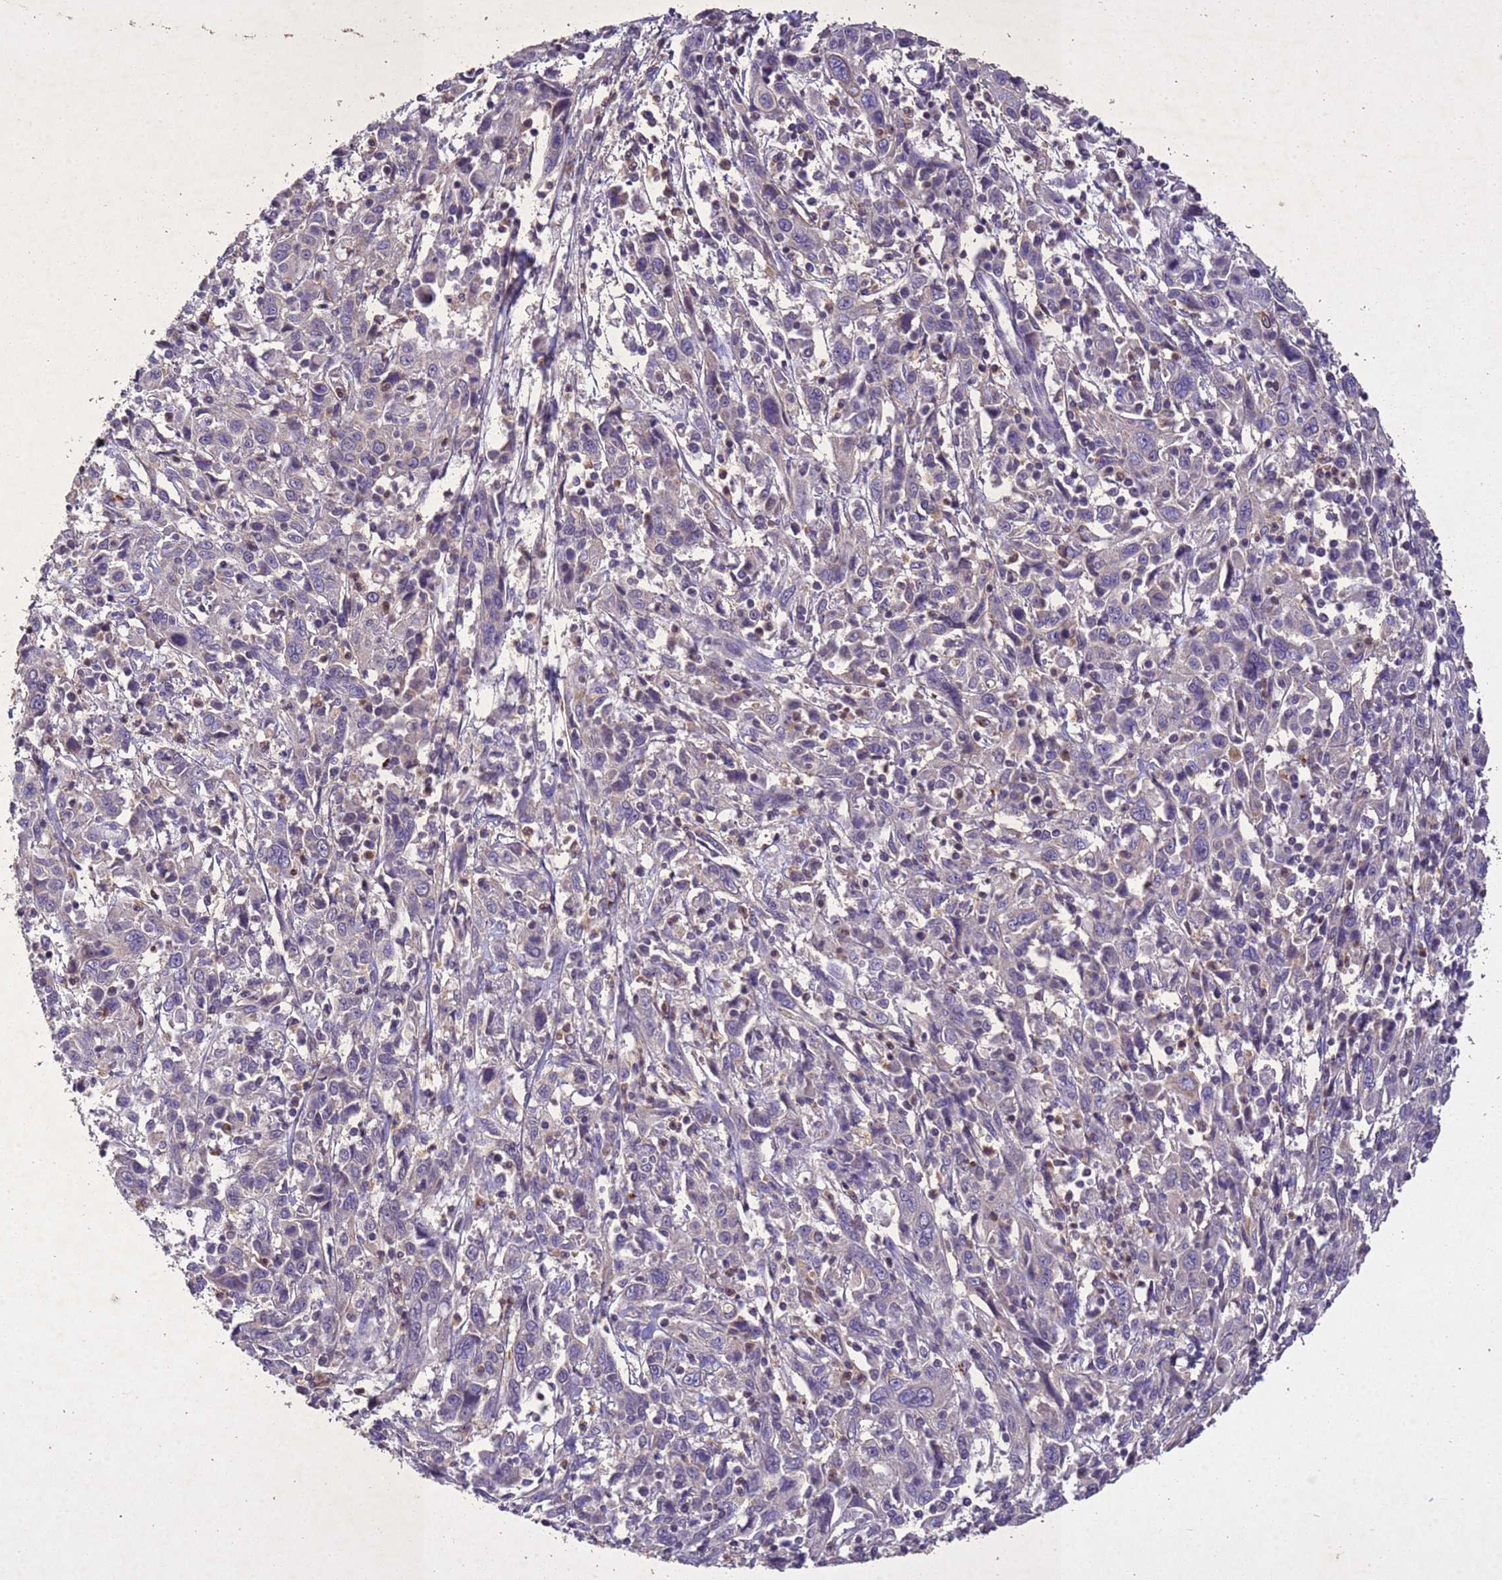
{"staining": {"intensity": "negative", "quantity": "none", "location": "none"}, "tissue": "cervical cancer", "cell_type": "Tumor cells", "image_type": "cancer", "snomed": [{"axis": "morphology", "description": "Squamous cell carcinoma, NOS"}, {"axis": "topography", "description": "Cervix"}], "caption": "A high-resolution photomicrograph shows IHC staining of cervical cancer, which demonstrates no significant positivity in tumor cells.", "gene": "NLRP11", "patient": {"sex": "female", "age": 46}}